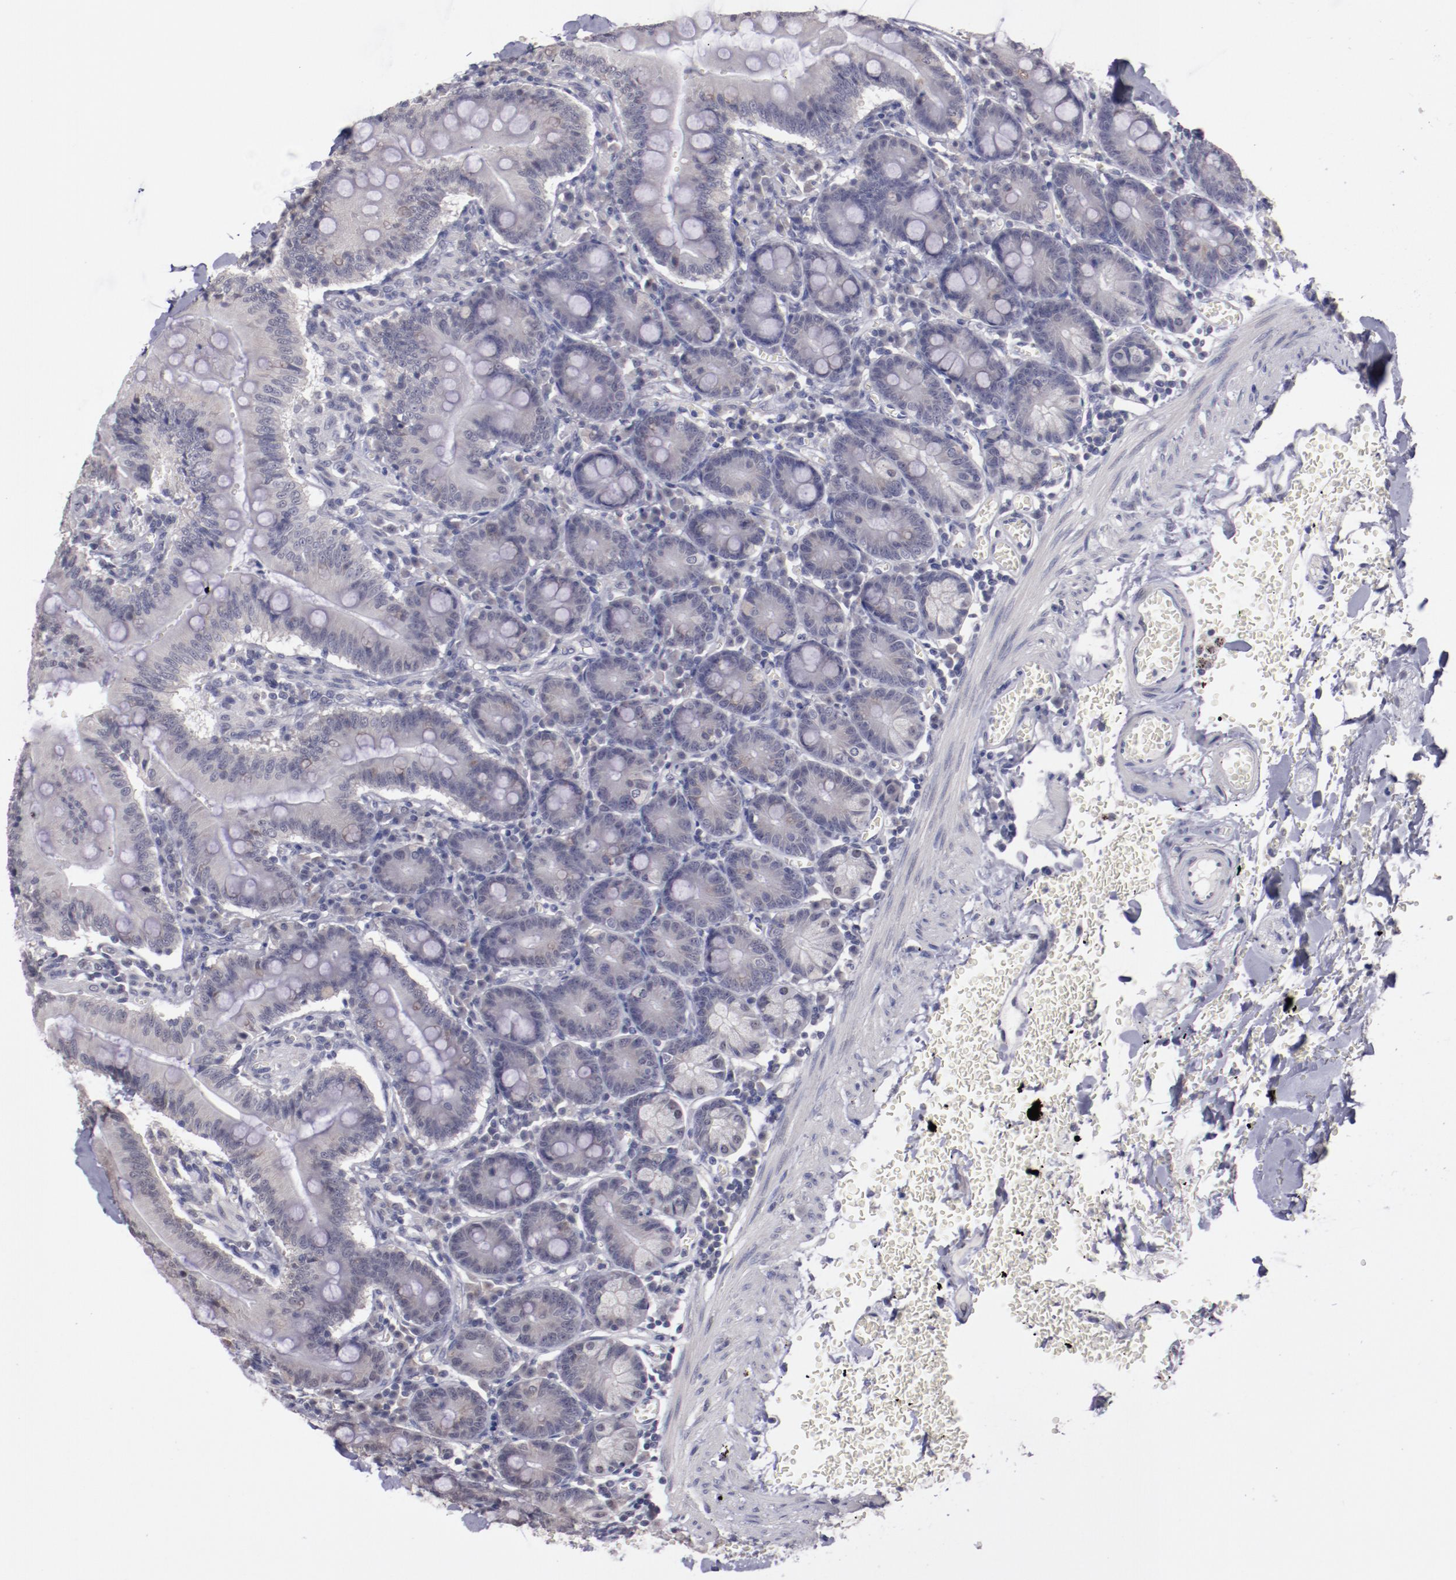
{"staining": {"intensity": "strong", "quantity": "<25%", "location": "cytoplasmic/membranous"}, "tissue": "small intestine", "cell_type": "Glandular cells", "image_type": "normal", "snomed": [{"axis": "morphology", "description": "Normal tissue, NOS"}, {"axis": "topography", "description": "Small intestine"}], "caption": "Unremarkable small intestine was stained to show a protein in brown. There is medium levels of strong cytoplasmic/membranous positivity in approximately <25% of glandular cells.", "gene": "NRXN3", "patient": {"sex": "male", "age": 71}}